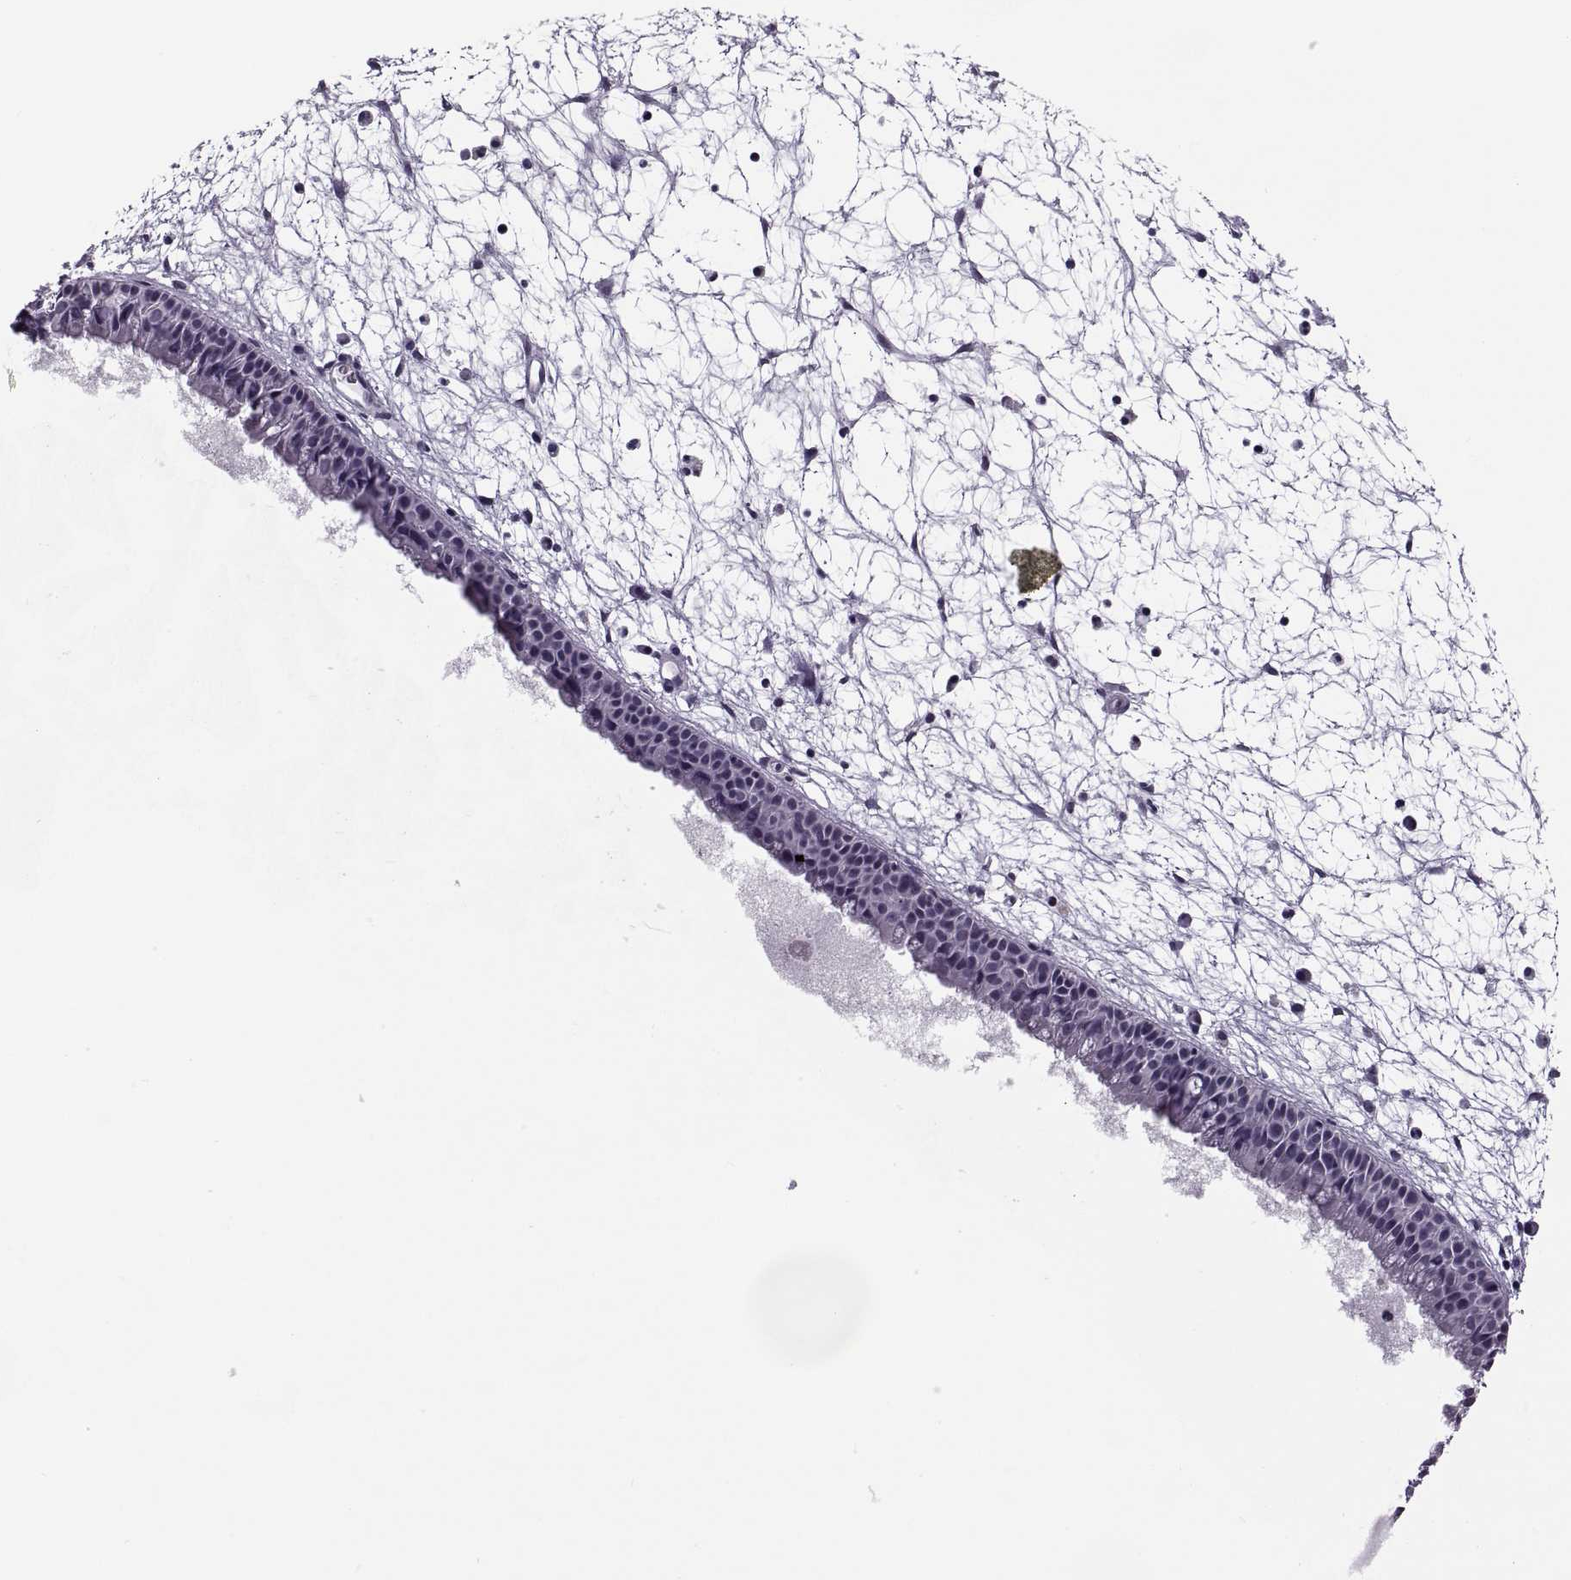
{"staining": {"intensity": "negative", "quantity": "none", "location": "none"}, "tissue": "nasopharynx", "cell_type": "Respiratory epithelial cells", "image_type": "normal", "snomed": [{"axis": "morphology", "description": "Normal tissue, NOS"}, {"axis": "topography", "description": "Nasopharynx"}], "caption": "Immunohistochemistry (IHC) image of benign nasopharynx: nasopharynx stained with DAB (3,3'-diaminobenzidine) reveals no significant protein positivity in respiratory epithelial cells.", "gene": "TBC1D3B", "patient": {"sex": "male", "age": 61}}